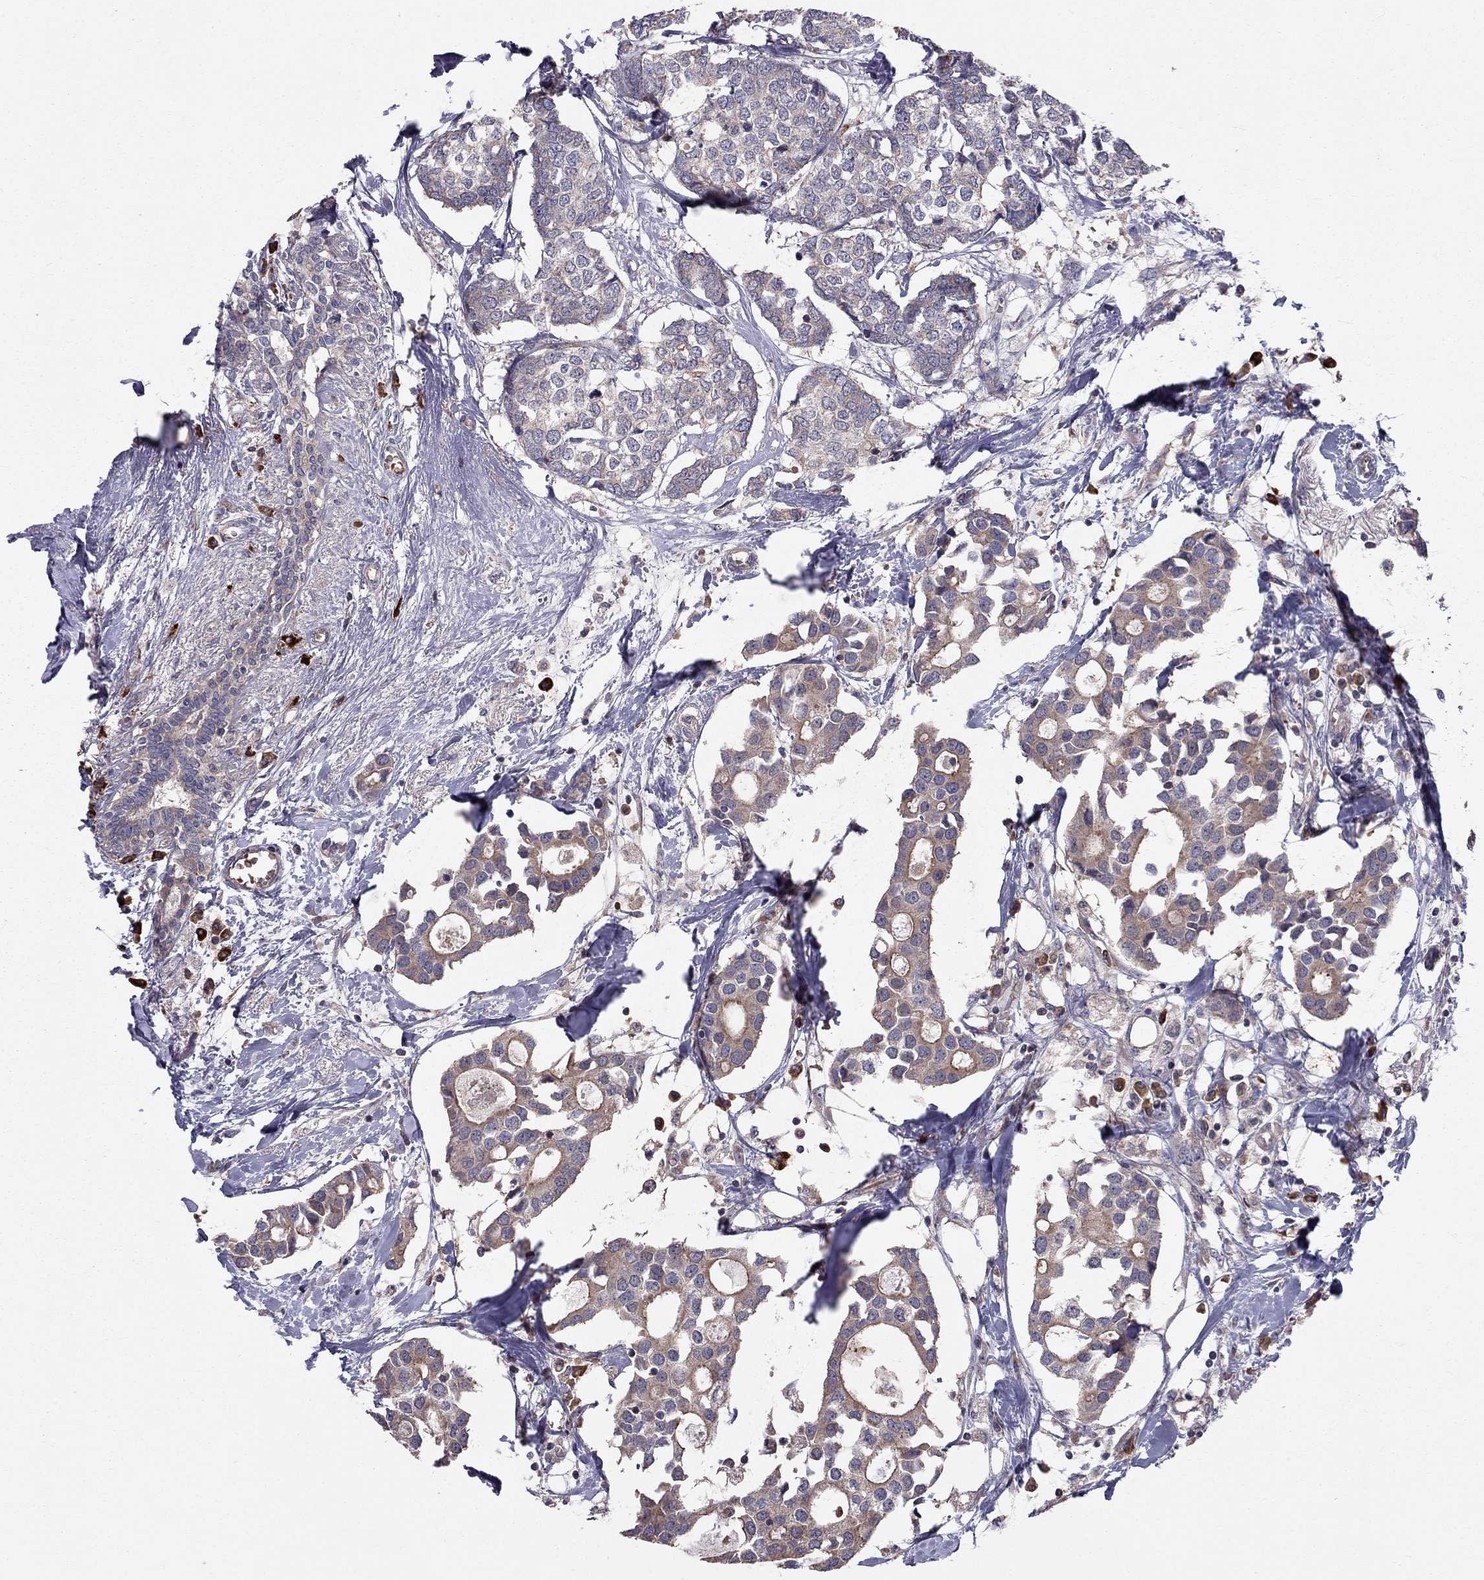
{"staining": {"intensity": "moderate", "quantity": "25%-75%", "location": "cytoplasmic/membranous"}, "tissue": "breast cancer", "cell_type": "Tumor cells", "image_type": "cancer", "snomed": [{"axis": "morphology", "description": "Duct carcinoma"}, {"axis": "topography", "description": "Breast"}], "caption": "Moderate cytoplasmic/membranous protein staining is present in approximately 25%-75% of tumor cells in invasive ductal carcinoma (breast). Using DAB (brown) and hematoxylin (blue) stains, captured at high magnification using brightfield microscopy.", "gene": "PIK3CG", "patient": {"sex": "female", "age": 83}}